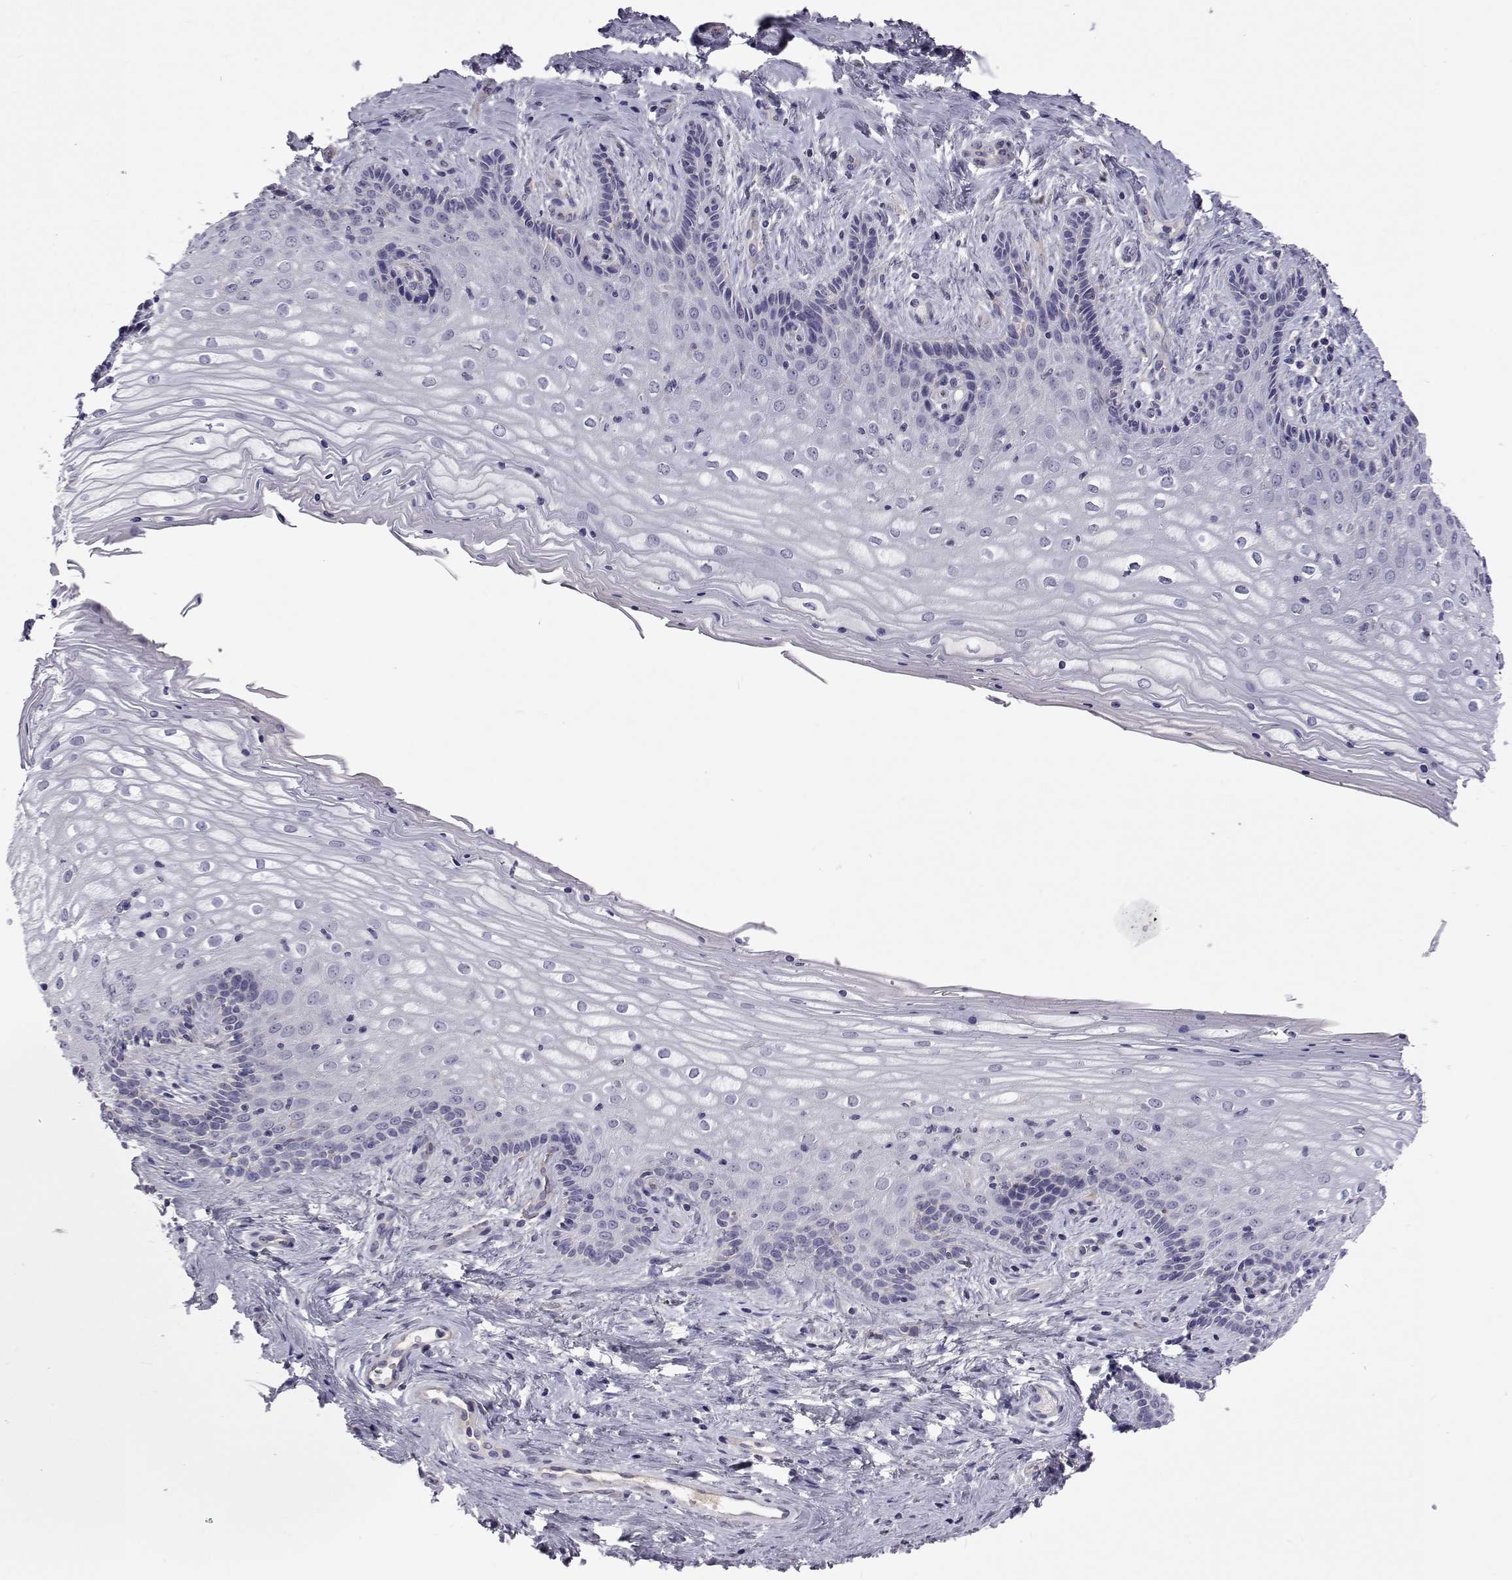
{"staining": {"intensity": "negative", "quantity": "none", "location": "none"}, "tissue": "vagina", "cell_type": "Squamous epithelial cells", "image_type": "normal", "snomed": [{"axis": "morphology", "description": "Normal tissue, NOS"}, {"axis": "topography", "description": "Vagina"}], "caption": "Immunohistochemistry photomicrograph of benign vagina stained for a protein (brown), which reveals no staining in squamous epithelial cells.", "gene": "TCF15", "patient": {"sex": "female", "age": 45}}